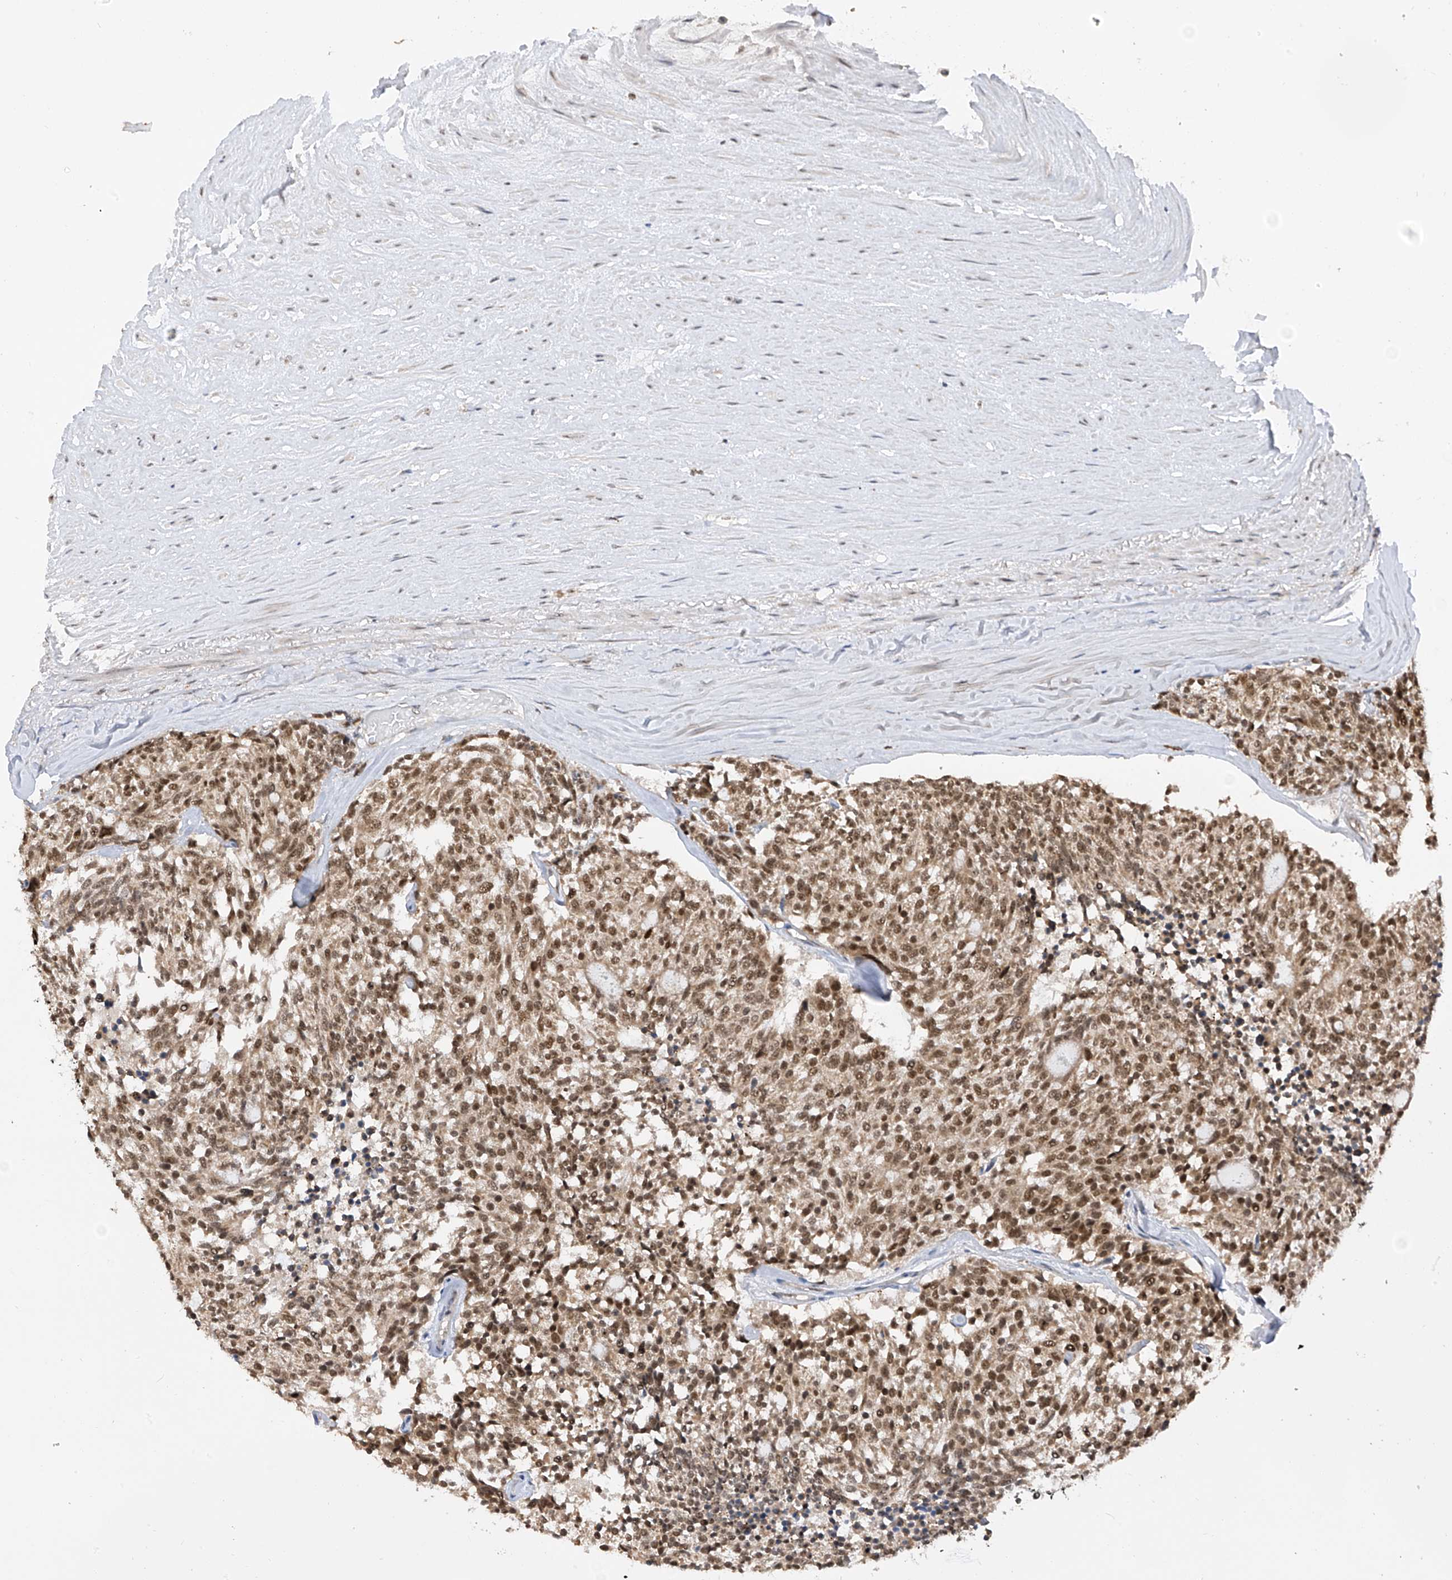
{"staining": {"intensity": "moderate", "quantity": ">75%", "location": "nuclear"}, "tissue": "carcinoid", "cell_type": "Tumor cells", "image_type": "cancer", "snomed": [{"axis": "morphology", "description": "Carcinoid, malignant, NOS"}, {"axis": "topography", "description": "Pancreas"}], "caption": "DAB (3,3'-diaminobenzidine) immunohistochemical staining of human carcinoid demonstrates moderate nuclear protein expression in approximately >75% of tumor cells.", "gene": "RPAIN", "patient": {"sex": "female", "age": 54}}